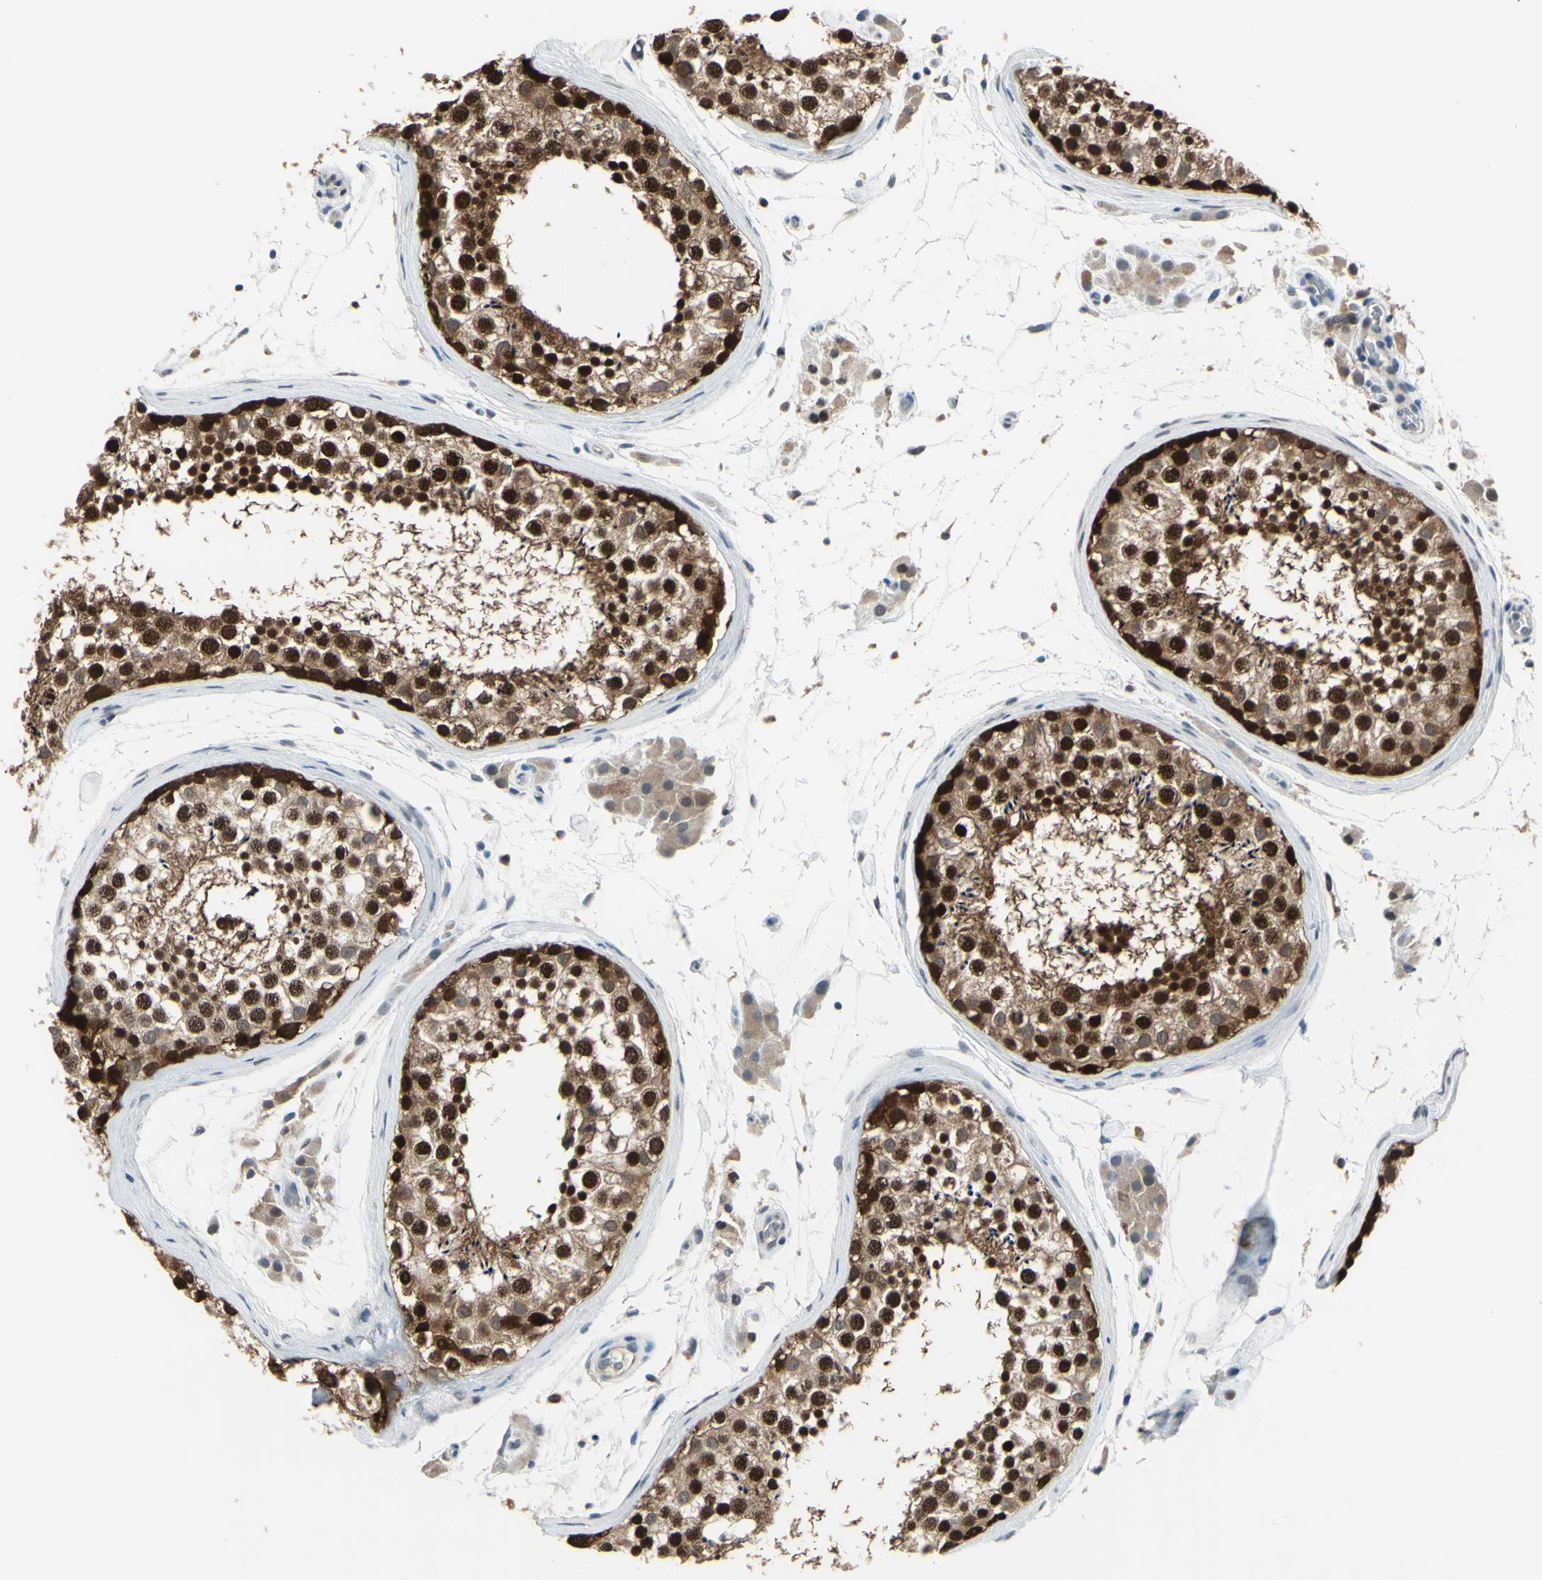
{"staining": {"intensity": "strong", "quantity": ">75%", "location": "cytoplasmic/membranous,nuclear"}, "tissue": "testis", "cell_type": "Cells in seminiferous ducts", "image_type": "normal", "snomed": [{"axis": "morphology", "description": "Normal tissue, NOS"}, {"axis": "topography", "description": "Testis"}], "caption": "Testis stained for a protein (brown) shows strong cytoplasmic/membranous,nuclear positive staining in about >75% of cells in seminiferous ducts.", "gene": "HSPA4", "patient": {"sex": "male", "age": 46}}